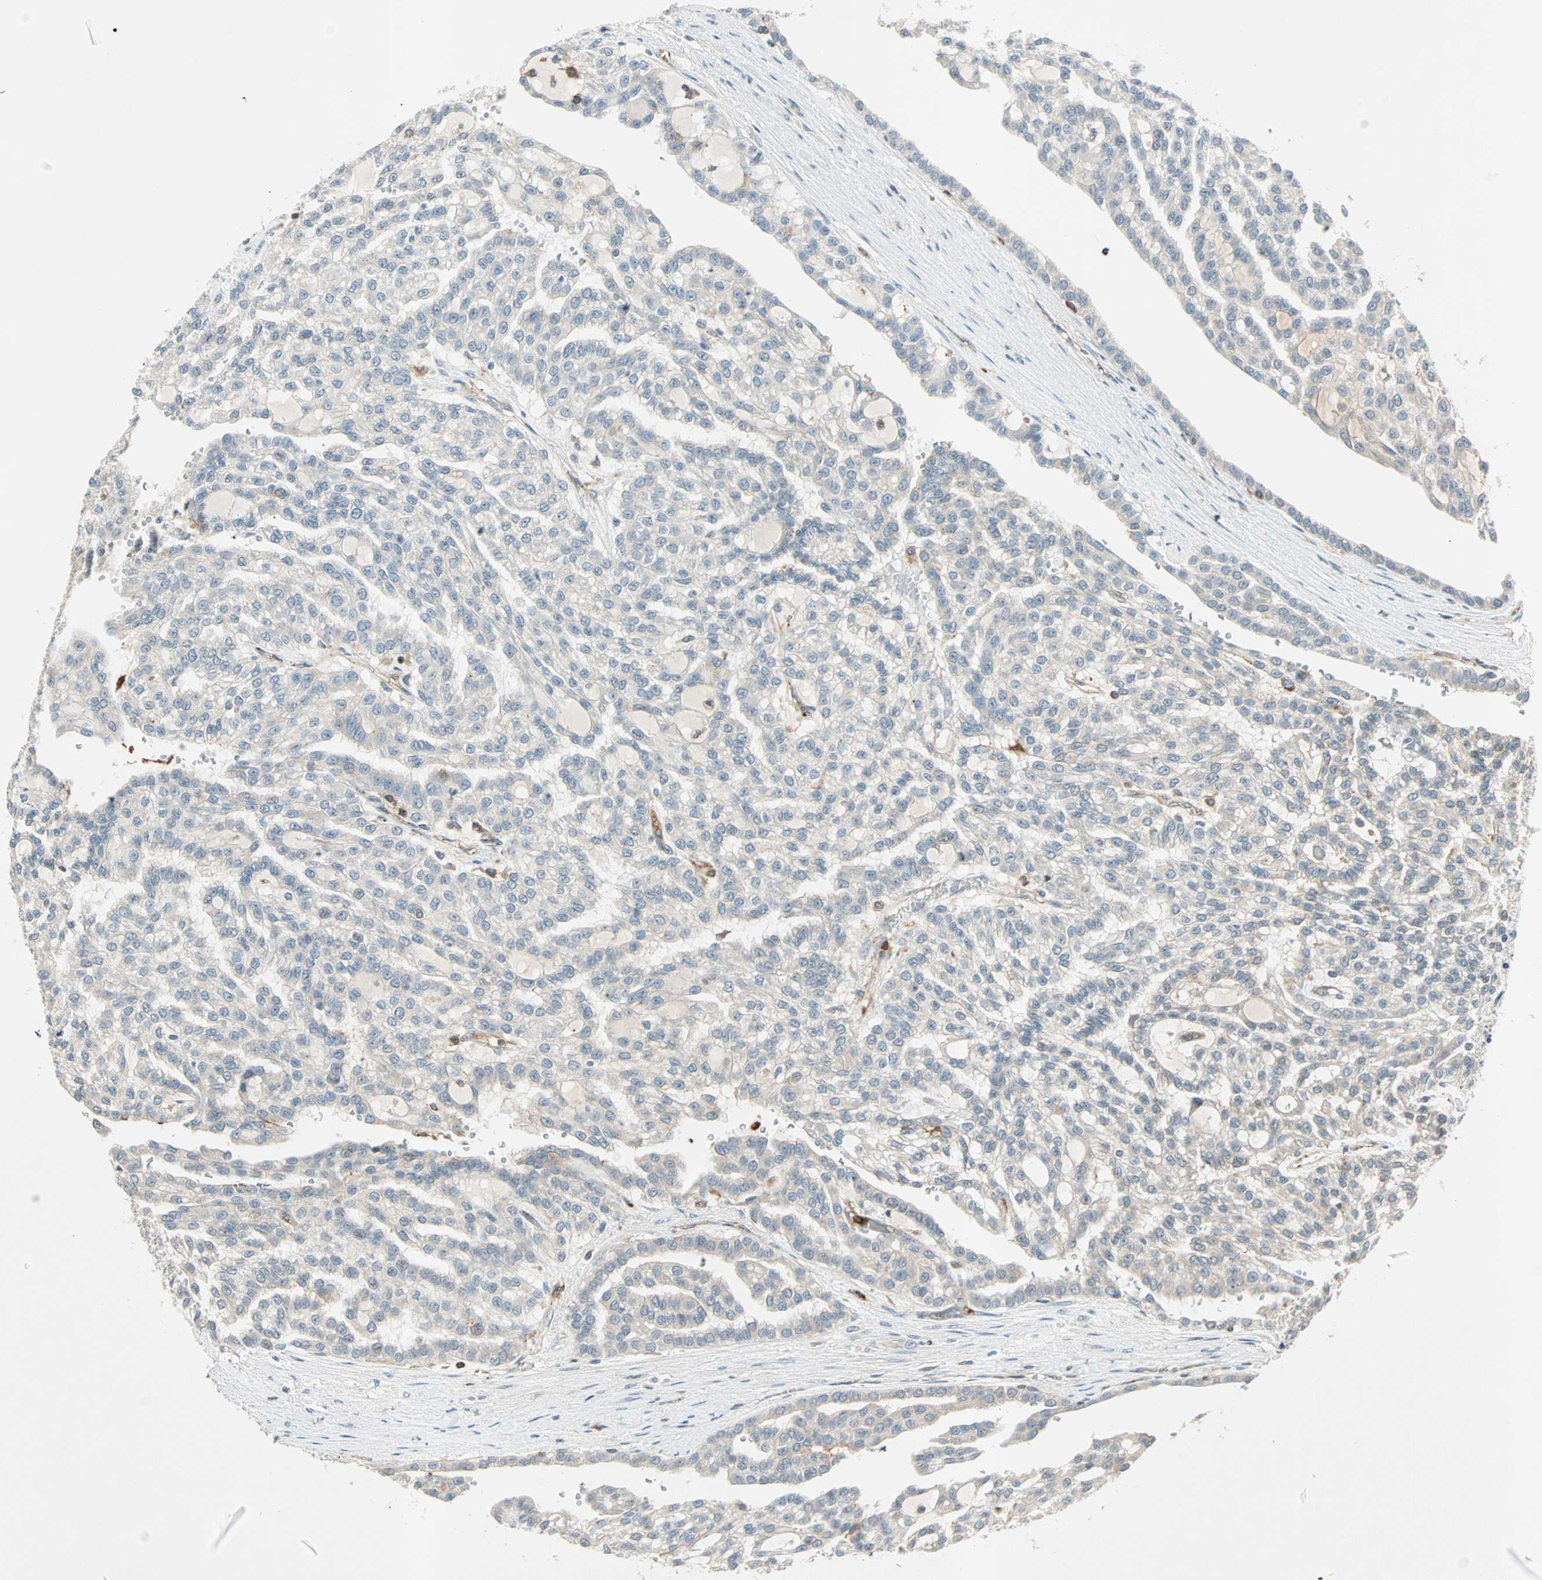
{"staining": {"intensity": "weak", "quantity": "<25%", "location": "cytoplasmic/membranous"}, "tissue": "renal cancer", "cell_type": "Tumor cells", "image_type": "cancer", "snomed": [{"axis": "morphology", "description": "Adenocarcinoma, NOS"}, {"axis": "topography", "description": "Kidney"}], "caption": "Immunohistochemistry (IHC) image of human renal cancer (adenocarcinoma) stained for a protein (brown), which exhibits no expression in tumor cells.", "gene": "TEC", "patient": {"sex": "male", "age": 63}}